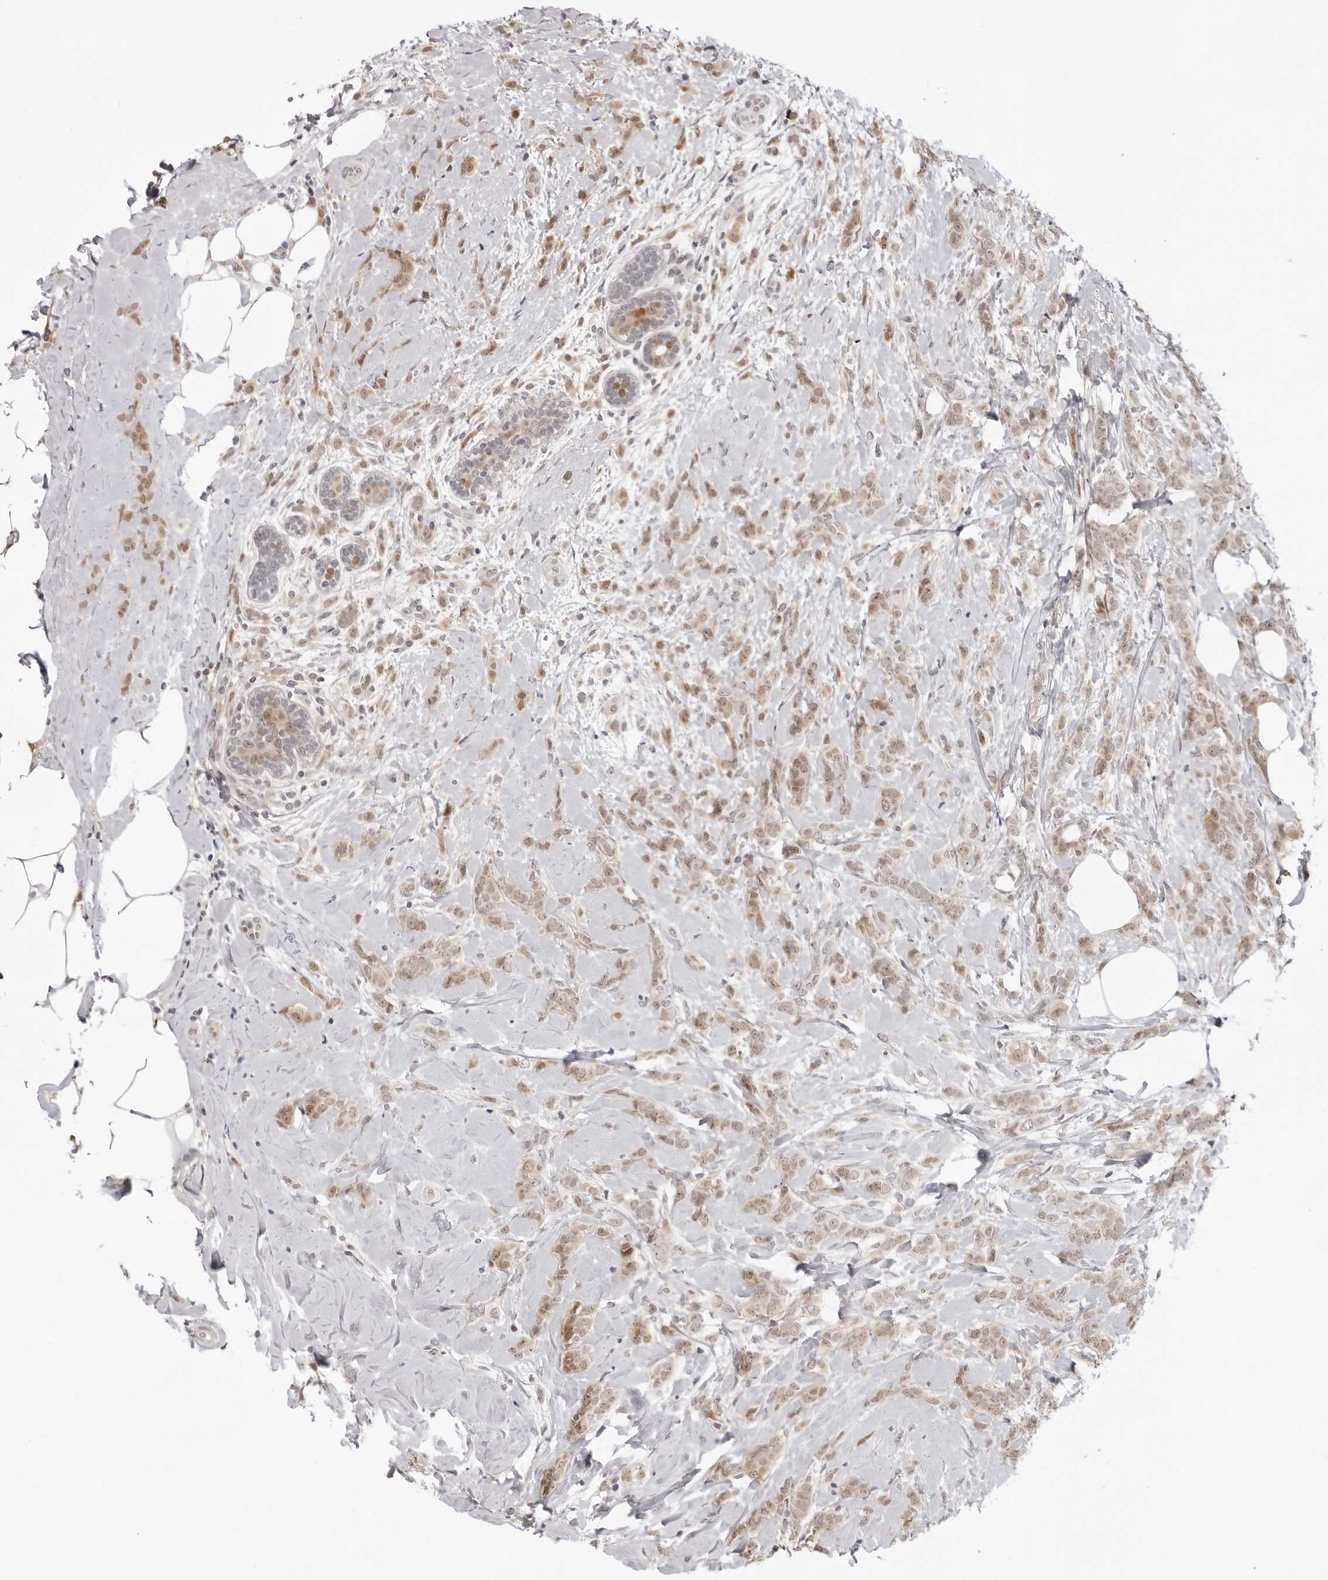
{"staining": {"intensity": "weak", "quantity": ">75%", "location": "nuclear"}, "tissue": "breast cancer", "cell_type": "Tumor cells", "image_type": "cancer", "snomed": [{"axis": "morphology", "description": "Lobular carcinoma, in situ"}, {"axis": "morphology", "description": "Lobular carcinoma"}, {"axis": "topography", "description": "Breast"}], "caption": "The image demonstrates staining of breast lobular carcinoma in situ, revealing weak nuclear protein positivity (brown color) within tumor cells.", "gene": "SRGAP2", "patient": {"sex": "female", "age": 41}}